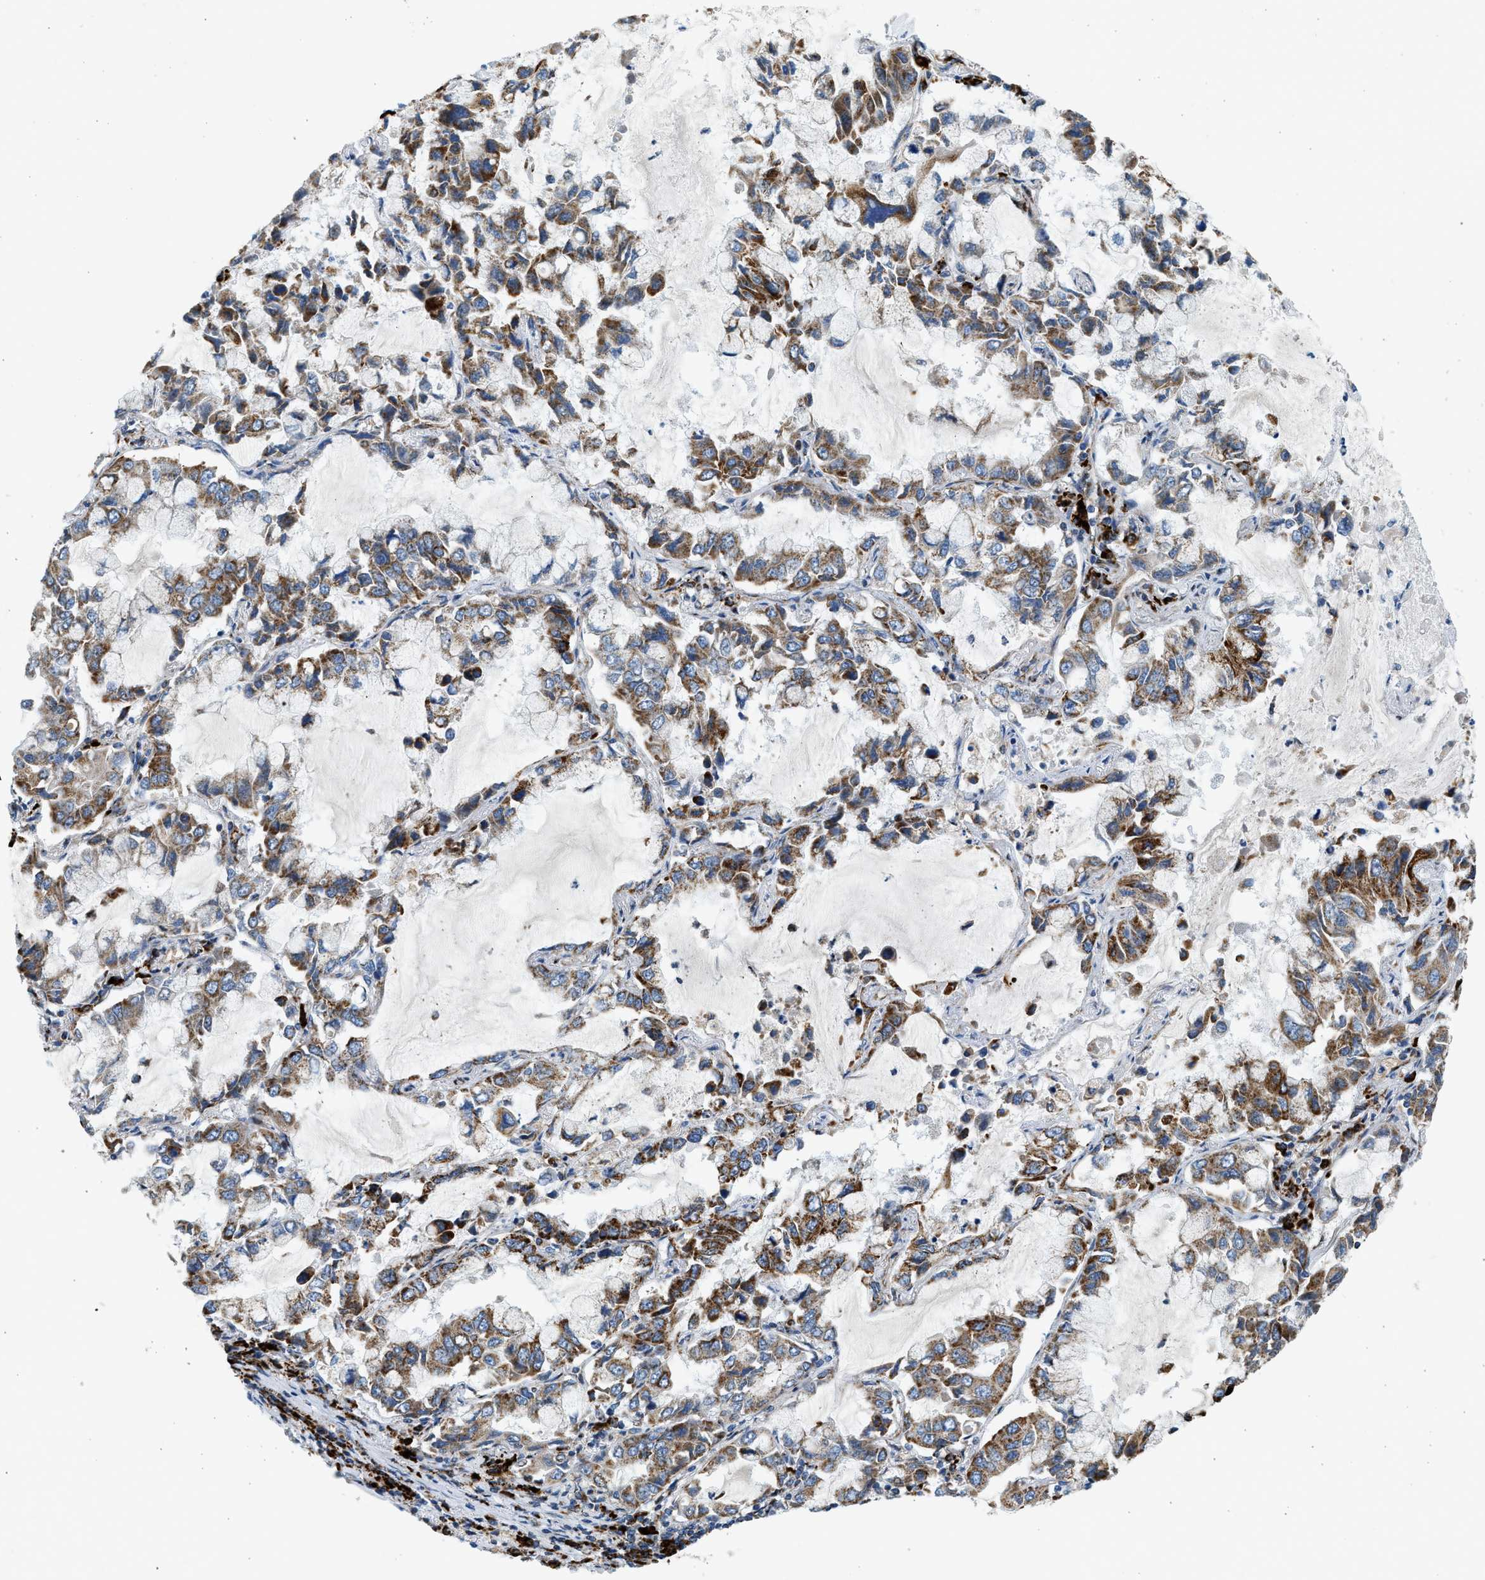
{"staining": {"intensity": "moderate", "quantity": ">75%", "location": "cytoplasmic/membranous"}, "tissue": "lung cancer", "cell_type": "Tumor cells", "image_type": "cancer", "snomed": [{"axis": "morphology", "description": "Adenocarcinoma, NOS"}, {"axis": "topography", "description": "Lung"}], "caption": "Brown immunohistochemical staining in lung cancer exhibits moderate cytoplasmic/membranous positivity in about >75% of tumor cells.", "gene": "KCNMB3", "patient": {"sex": "male", "age": 64}}